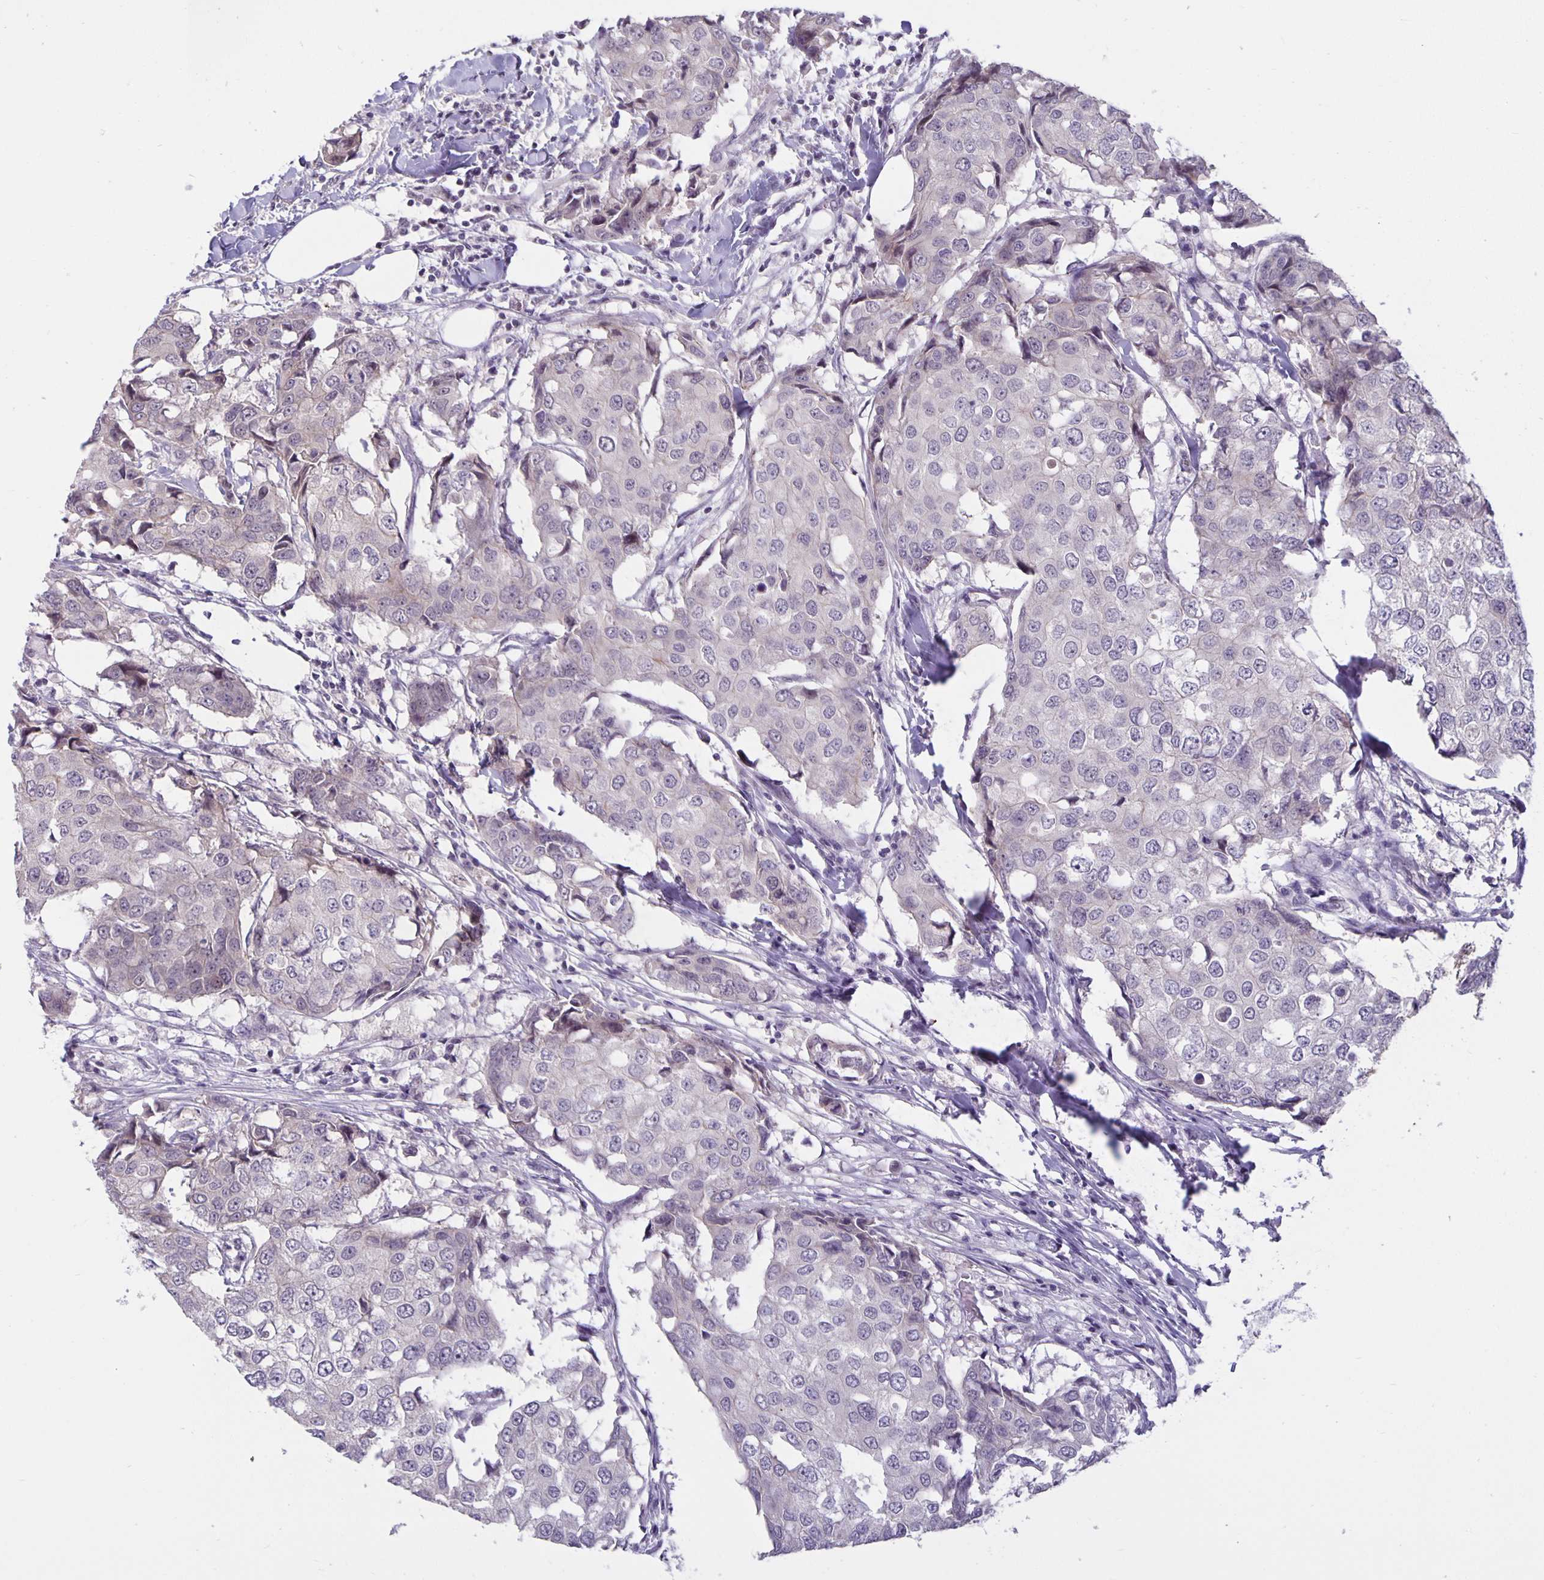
{"staining": {"intensity": "negative", "quantity": "none", "location": "none"}, "tissue": "breast cancer", "cell_type": "Tumor cells", "image_type": "cancer", "snomed": [{"axis": "morphology", "description": "Duct carcinoma"}, {"axis": "topography", "description": "Breast"}], "caption": "Breast cancer (invasive ductal carcinoma) was stained to show a protein in brown. There is no significant positivity in tumor cells. Nuclei are stained in blue.", "gene": "ARVCF", "patient": {"sex": "female", "age": 27}}